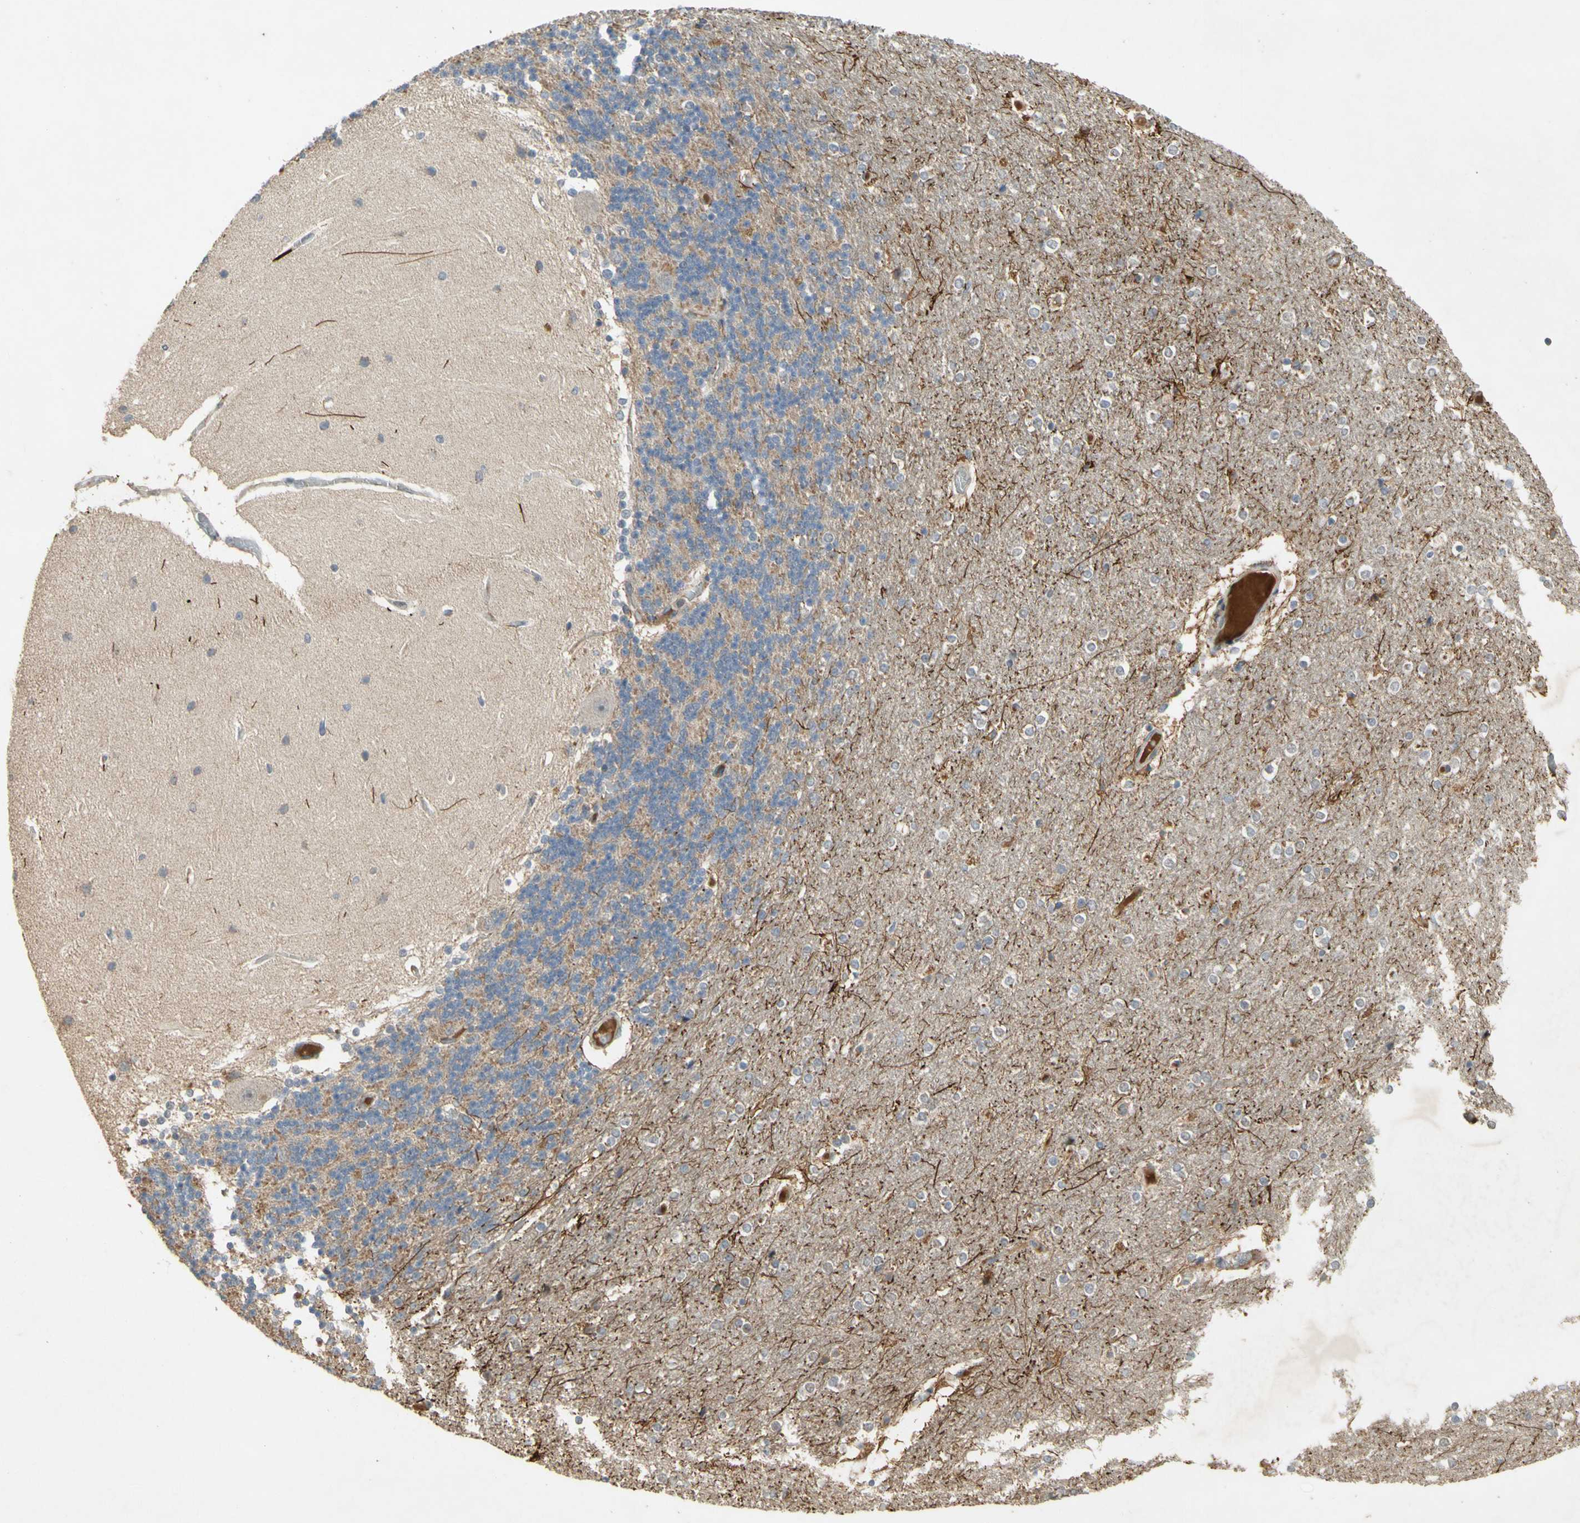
{"staining": {"intensity": "weak", "quantity": "25%-75%", "location": "cytoplasmic/membranous"}, "tissue": "cerebellum", "cell_type": "Cells in granular layer", "image_type": "normal", "snomed": [{"axis": "morphology", "description": "Normal tissue, NOS"}, {"axis": "topography", "description": "Cerebellum"}], "caption": "High-power microscopy captured an immunohistochemistry micrograph of normal cerebellum, revealing weak cytoplasmic/membranous expression in approximately 25%-75% of cells in granular layer. Nuclei are stained in blue.", "gene": "NRG4", "patient": {"sex": "female", "age": 54}}